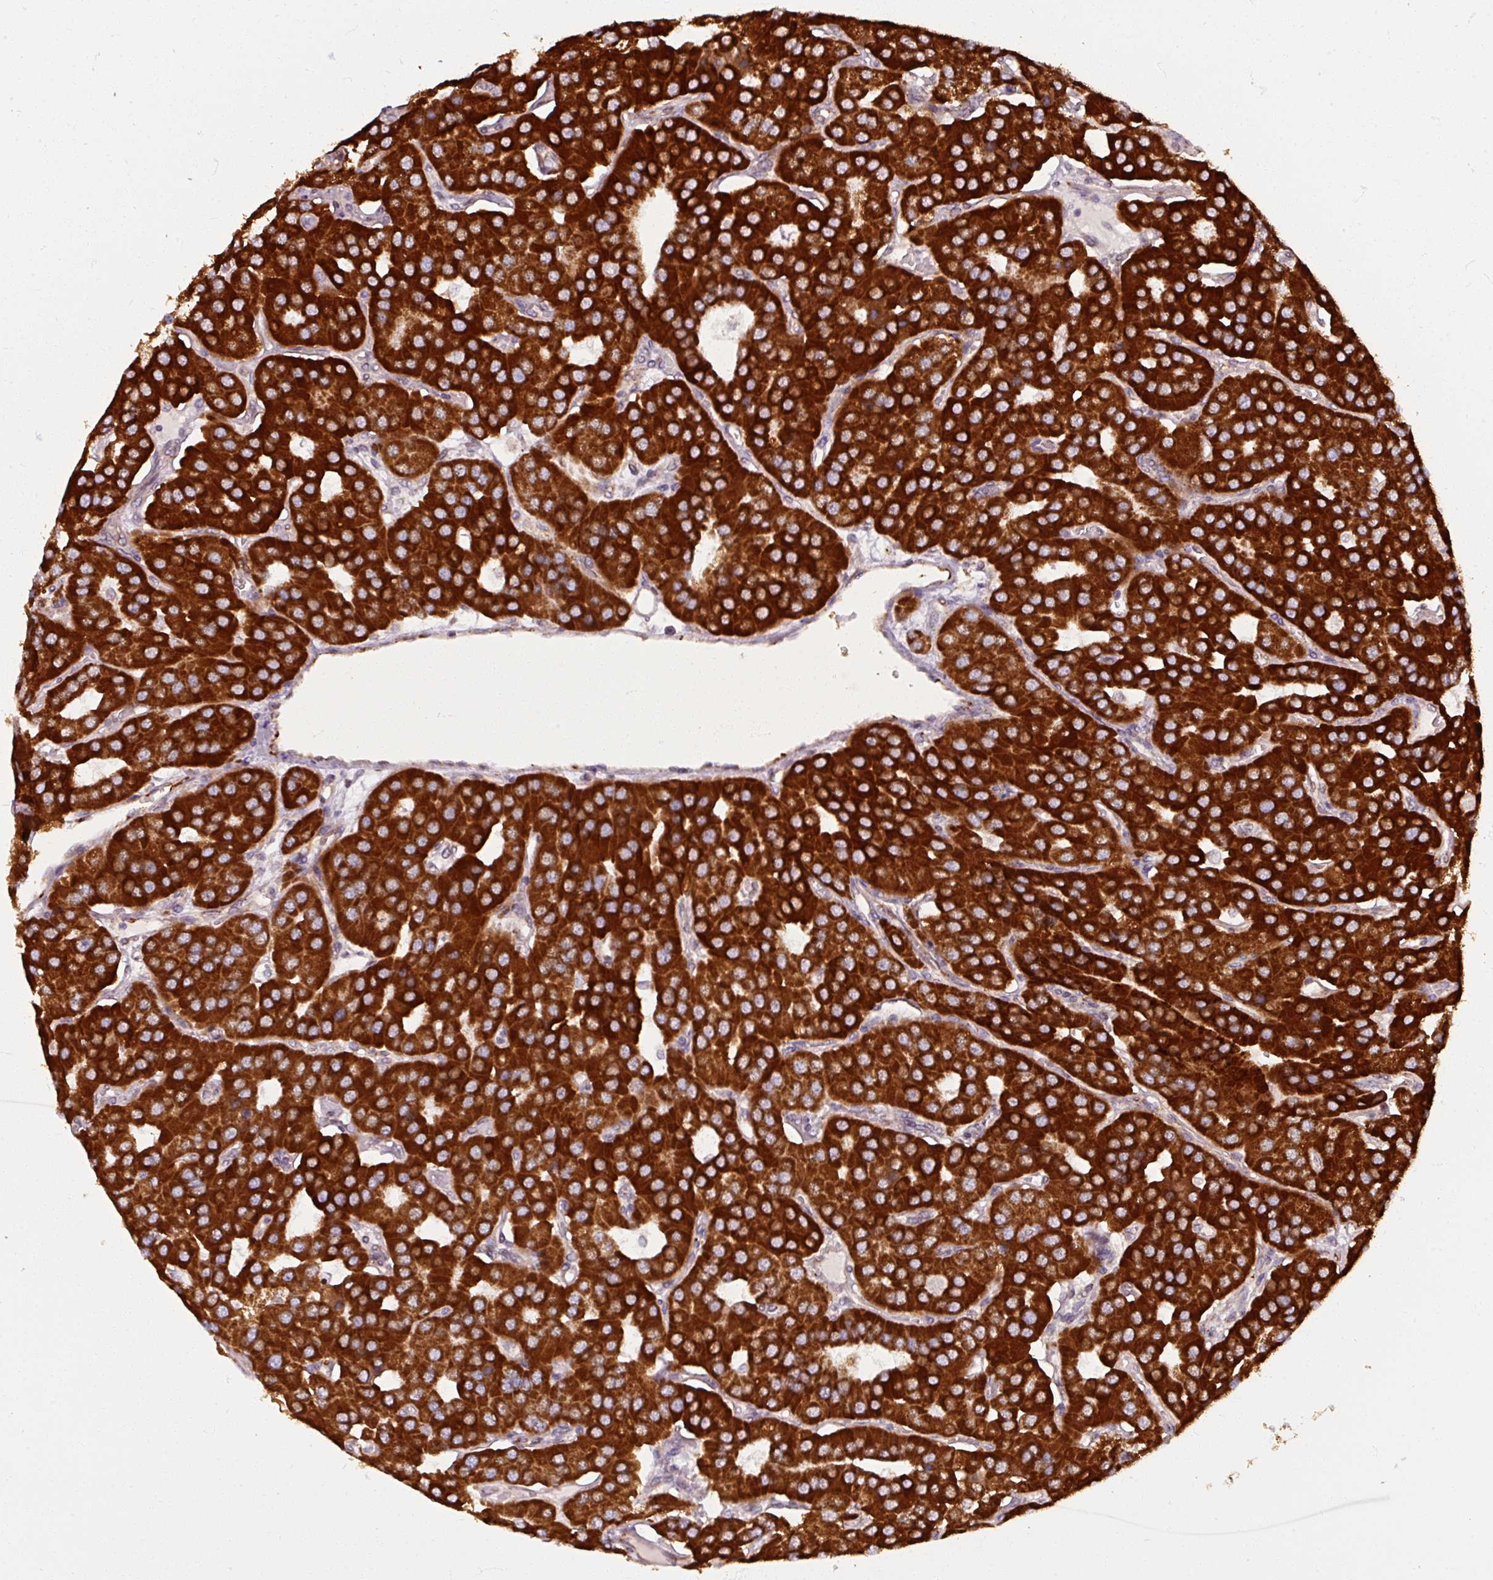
{"staining": {"intensity": "strong", "quantity": ">75%", "location": "cytoplasmic/membranous"}, "tissue": "parathyroid gland", "cell_type": "Glandular cells", "image_type": "normal", "snomed": [{"axis": "morphology", "description": "Normal tissue, NOS"}, {"axis": "morphology", "description": "Adenoma, NOS"}, {"axis": "topography", "description": "Parathyroid gland"}], "caption": "This is a micrograph of immunohistochemistry staining of benign parathyroid gland, which shows strong expression in the cytoplasmic/membranous of glandular cells.", "gene": "MAGT1", "patient": {"sex": "female", "age": 86}}